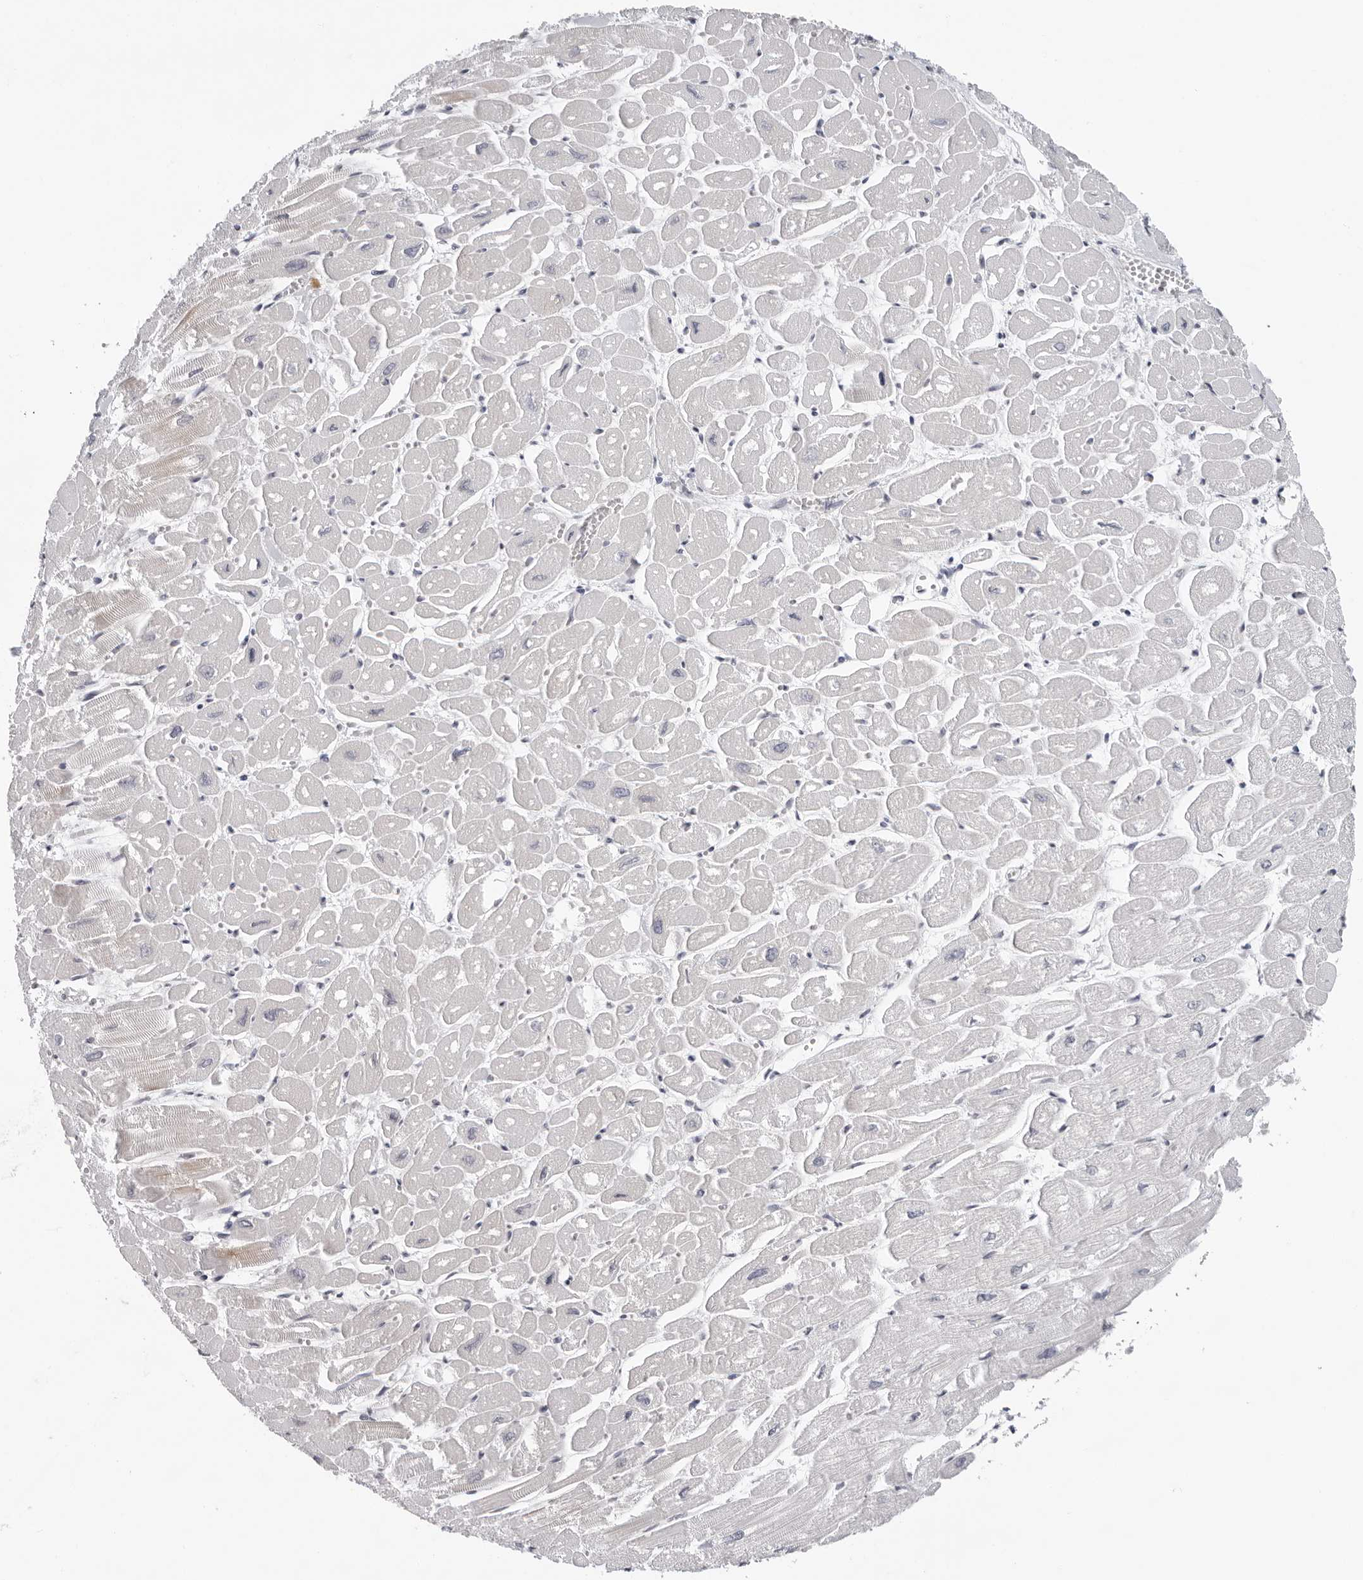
{"staining": {"intensity": "negative", "quantity": "none", "location": "none"}, "tissue": "heart muscle", "cell_type": "Cardiomyocytes", "image_type": "normal", "snomed": [{"axis": "morphology", "description": "Normal tissue, NOS"}, {"axis": "topography", "description": "Heart"}], "caption": "An IHC histopathology image of unremarkable heart muscle is shown. There is no staining in cardiomyocytes of heart muscle.", "gene": "CCDC28B", "patient": {"sex": "male", "age": 54}}